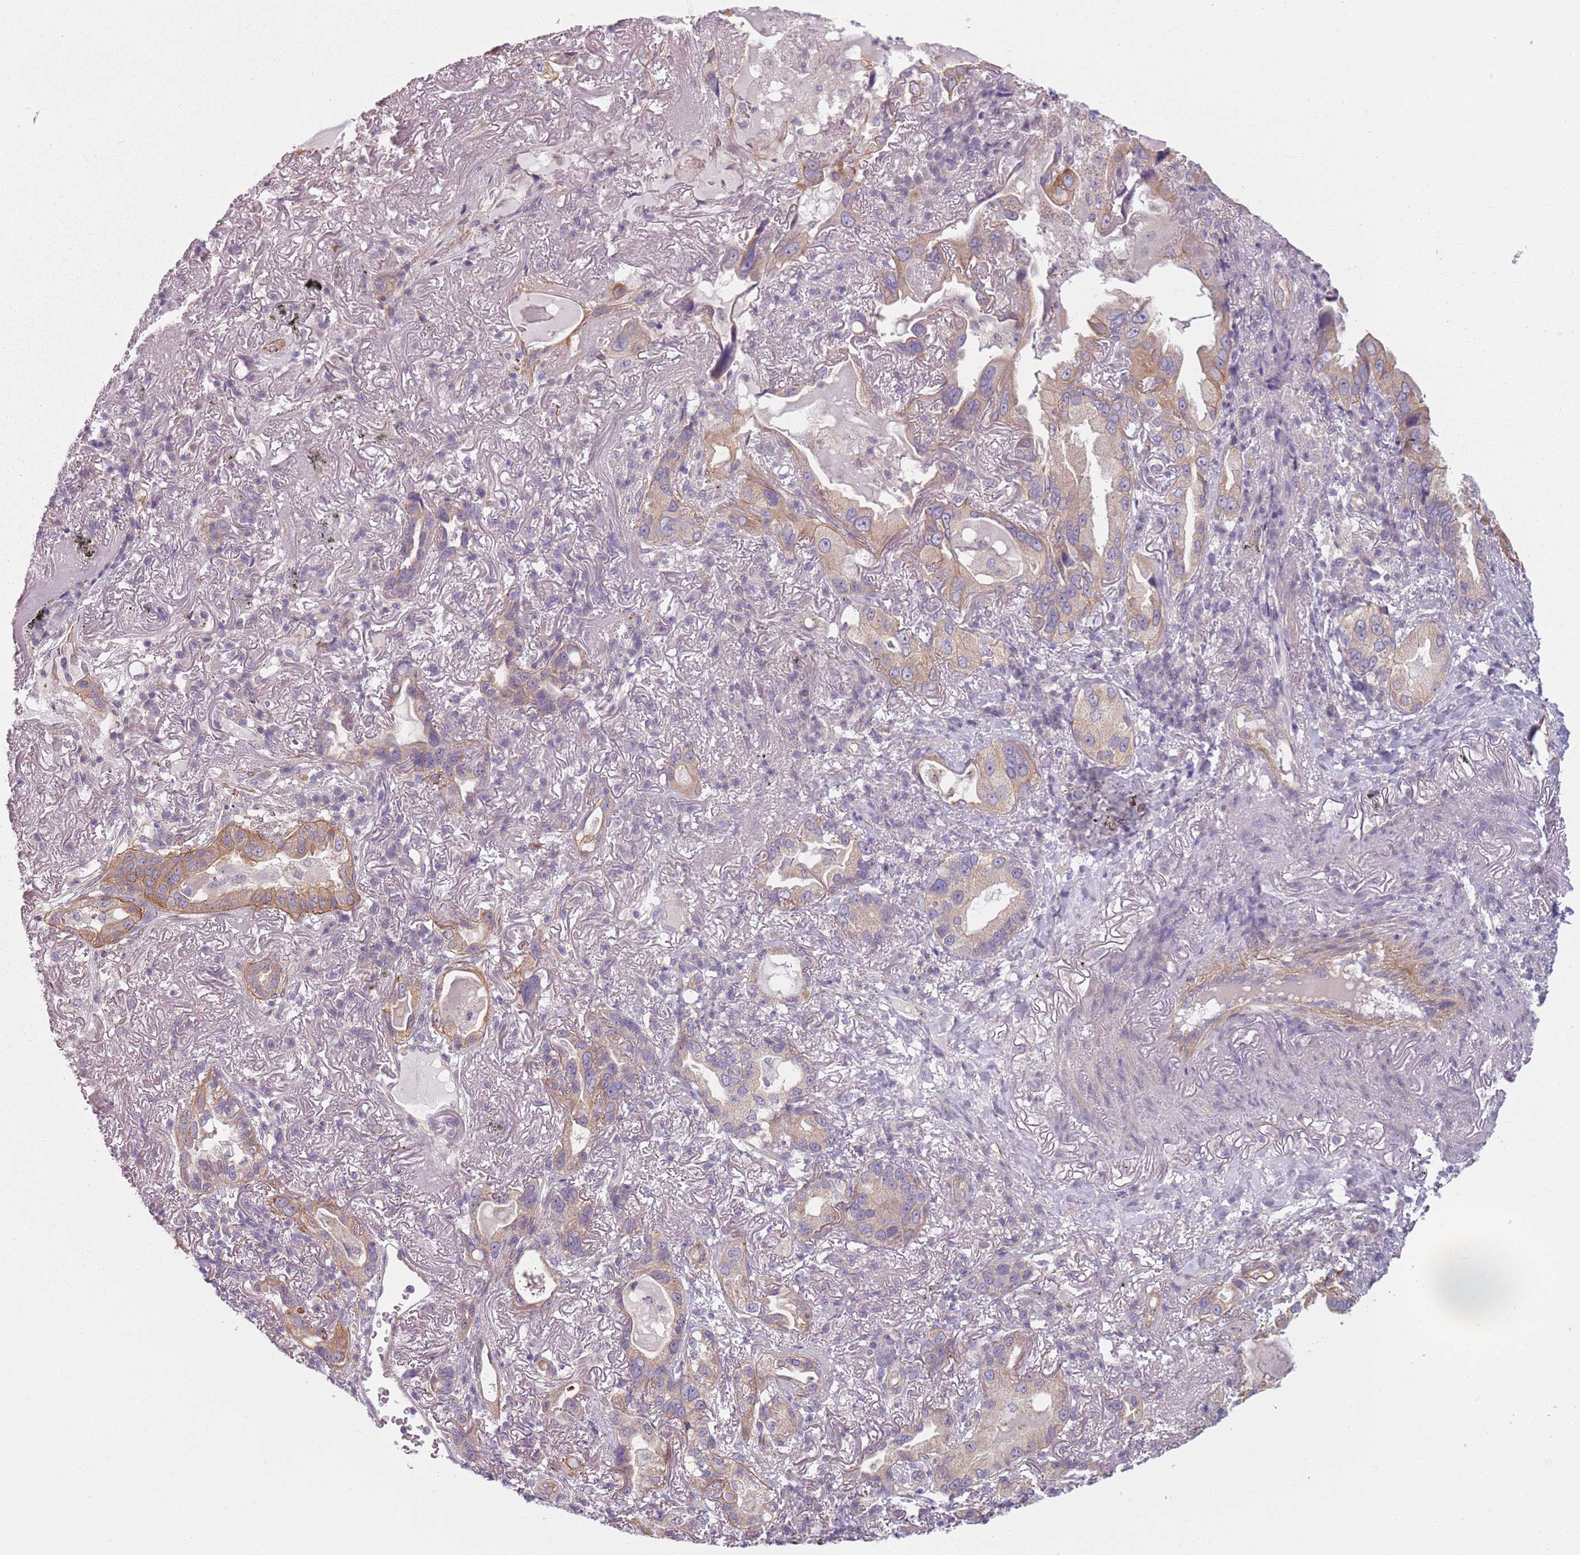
{"staining": {"intensity": "moderate", "quantity": "25%-75%", "location": "cytoplasmic/membranous"}, "tissue": "lung cancer", "cell_type": "Tumor cells", "image_type": "cancer", "snomed": [{"axis": "morphology", "description": "Adenocarcinoma, NOS"}, {"axis": "topography", "description": "Lung"}], "caption": "Moderate cytoplasmic/membranous protein expression is present in about 25%-75% of tumor cells in lung cancer (adenocarcinoma). The staining is performed using DAB brown chromogen to label protein expression. The nuclei are counter-stained blue using hematoxylin.", "gene": "TLCD2", "patient": {"sex": "female", "age": 69}}